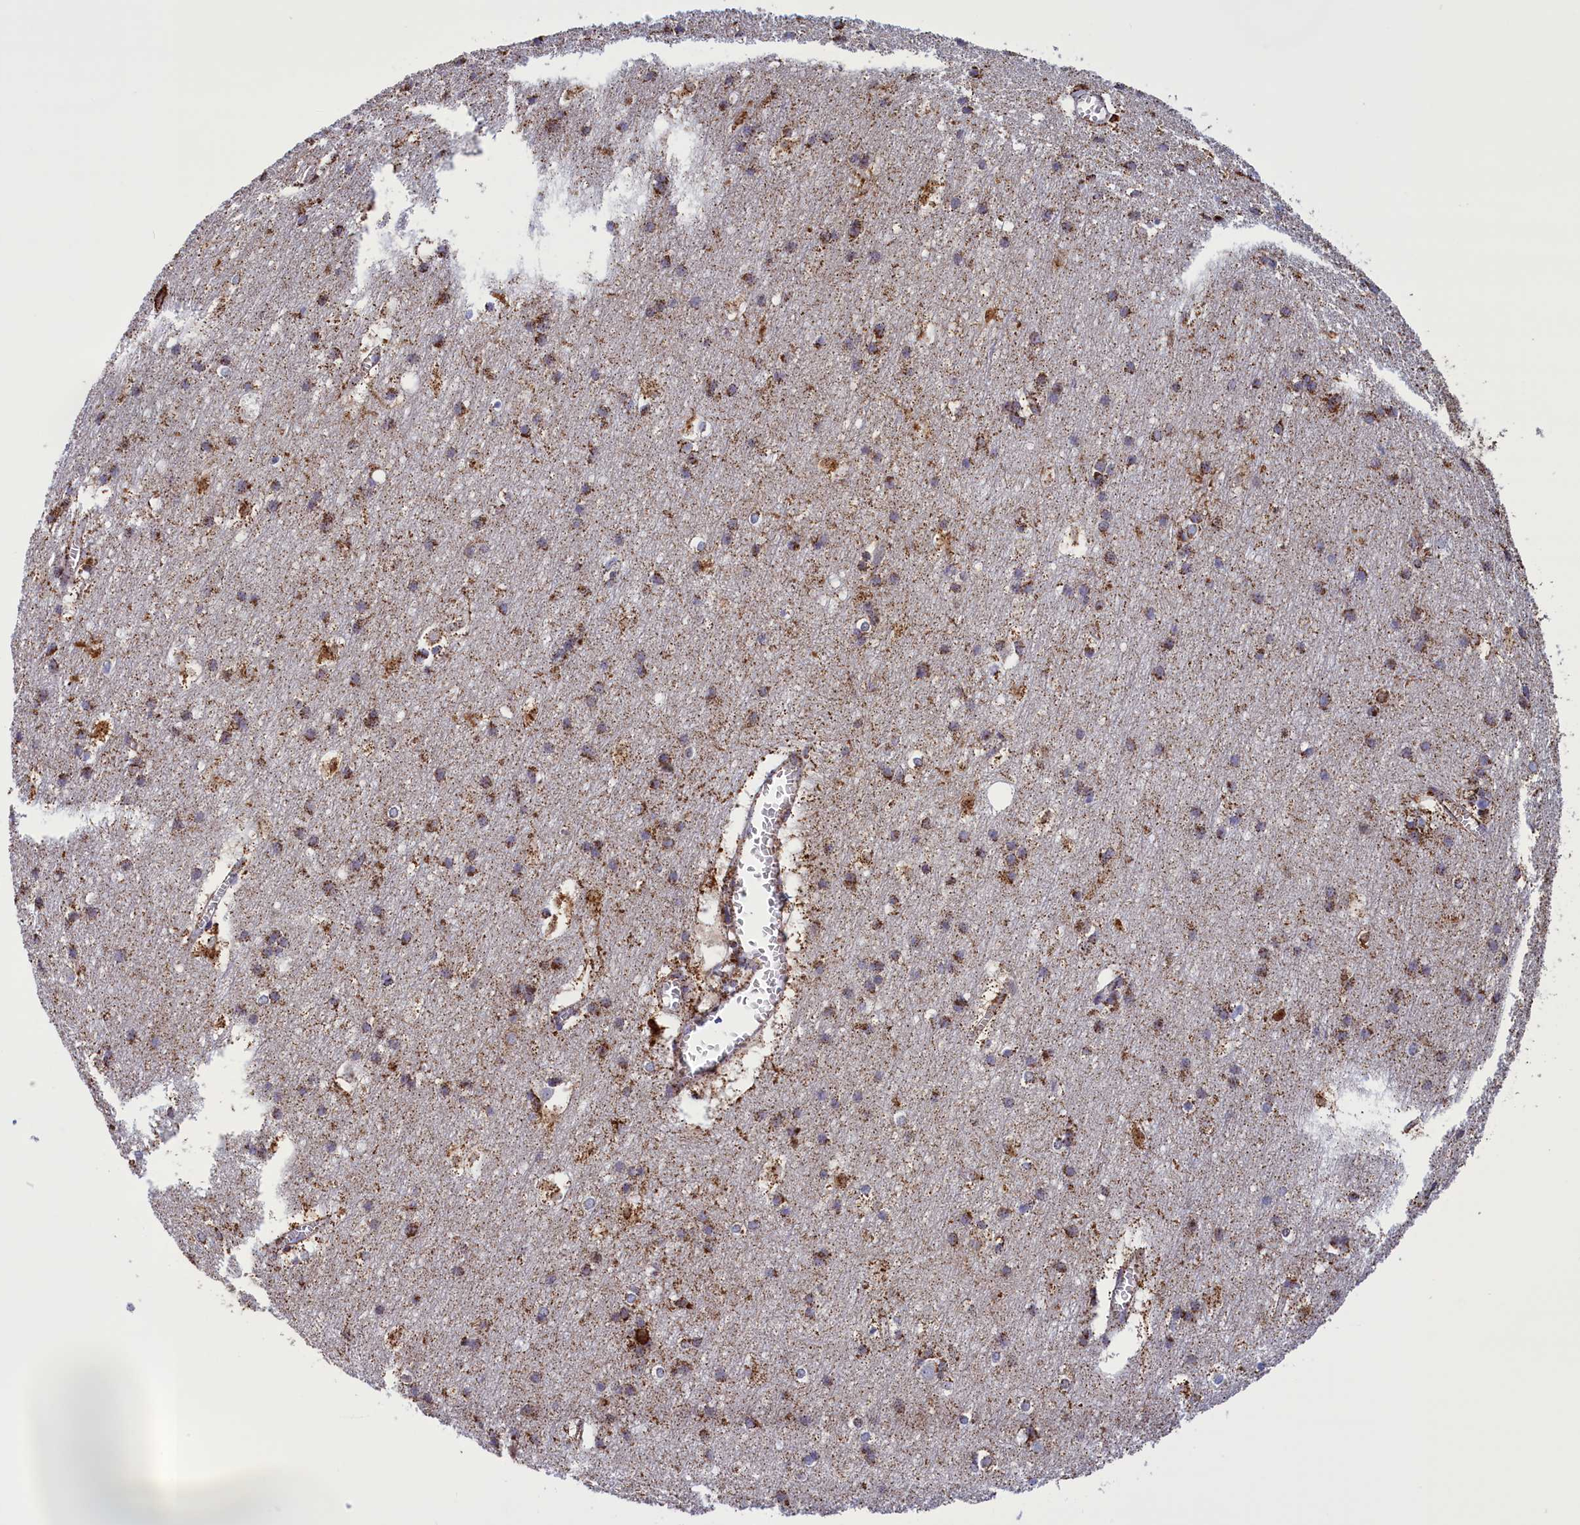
{"staining": {"intensity": "moderate", "quantity": "25%-75%", "location": "cytoplasmic/membranous"}, "tissue": "cerebral cortex", "cell_type": "Endothelial cells", "image_type": "normal", "snomed": [{"axis": "morphology", "description": "Normal tissue, NOS"}, {"axis": "topography", "description": "Cerebral cortex"}], "caption": "This photomicrograph reveals immunohistochemistry staining of normal cerebral cortex, with medium moderate cytoplasmic/membranous positivity in approximately 25%-75% of endothelial cells.", "gene": "ISOC2", "patient": {"sex": "male", "age": 54}}